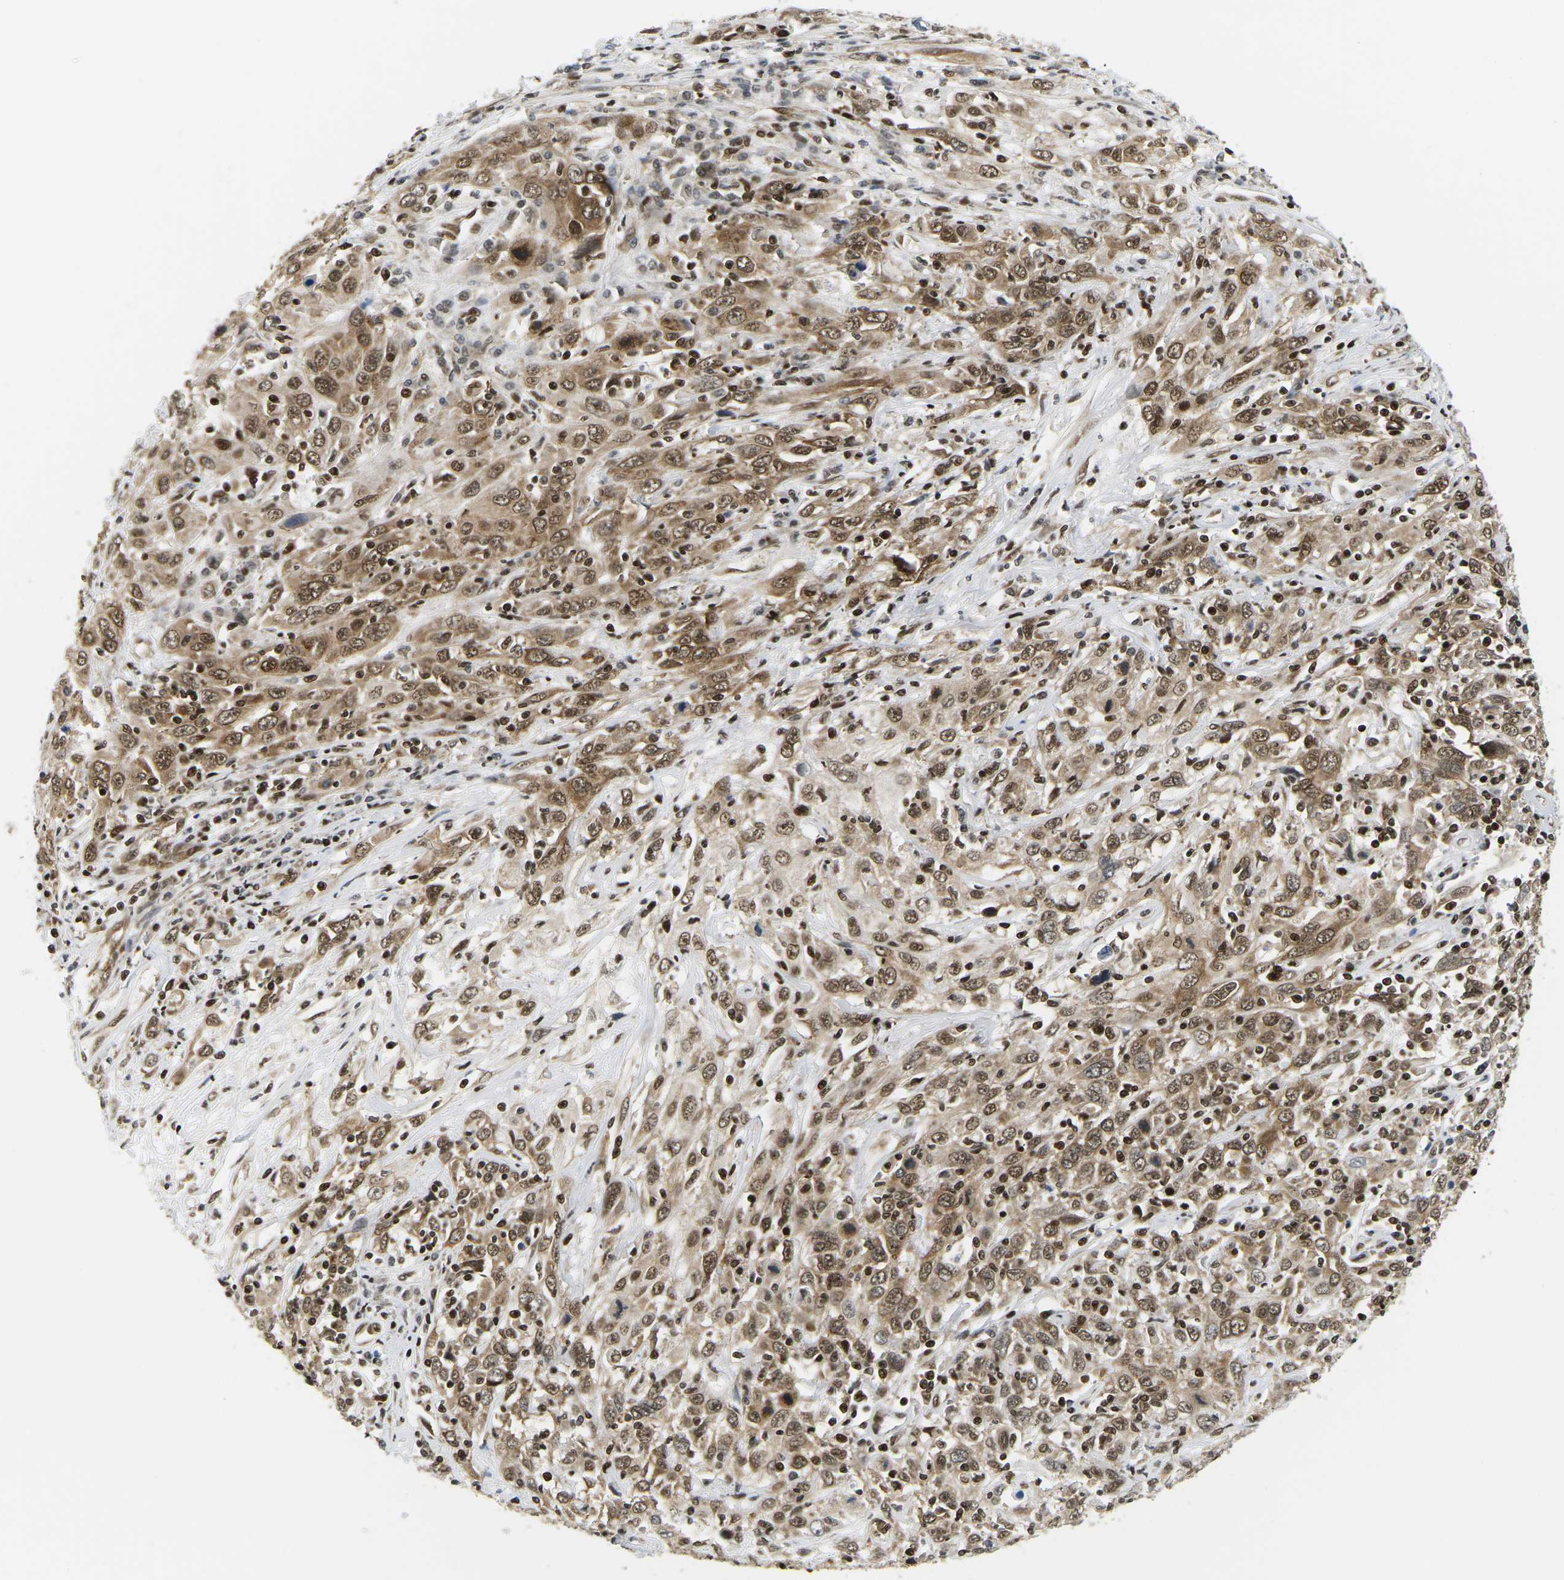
{"staining": {"intensity": "moderate", "quantity": ">75%", "location": "cytoplasmic/membranous,nuclear"}, "tissue": "cervical cancer", "cell_type": "Tumor cells", "image_type": "cancer", "snomed": [{"axis": "morphology", "description": "Squamous cell carcinoma, NOS"}, {"axis": "topography", "description": "Cervix"}], "caption": "Cervical cancer (squamous cell carcinoma) stained for a protein displays moderate cytoplasmic/membranous and nuclear positivity in tumor cells.", "gene": "CELF1", "patient": {"sex": "female", "age": 46}}